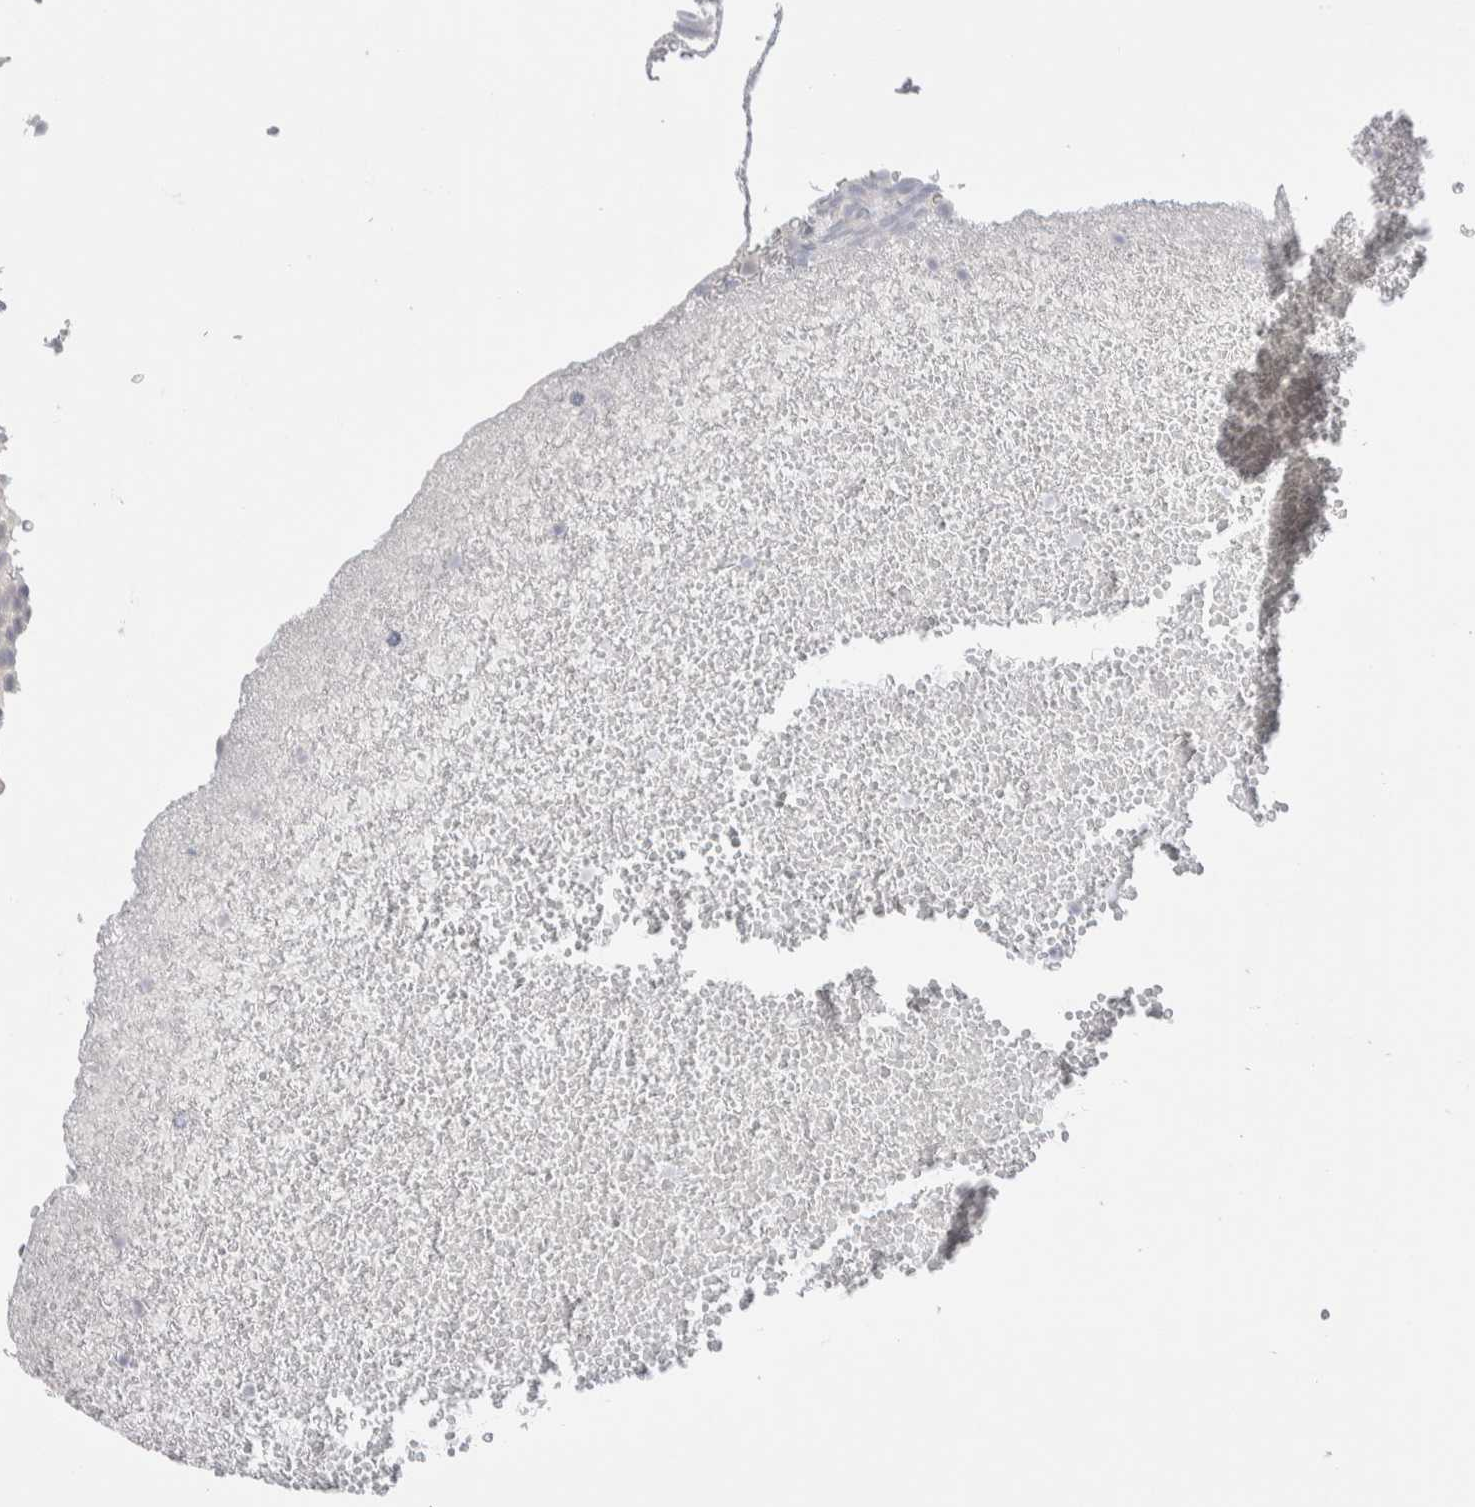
{"staining": {"intensity": "negative", "quantity": "none", "location": "none"}, "tissue": "urothelial cancer", "cell_type": "Tumor cells", "image_type": "cancer", "snomed": [{"axis": "morphology", "description": "Urothelial carcinoma, Low grade"}, {"axis": "topography", "description": "Urinary bladder"}], "caption": "Tumor cells are negative for protein expression in human urothelial cancer.", "gene": "DNAJB6", "patient": {"sex": "male", "age": 78}}